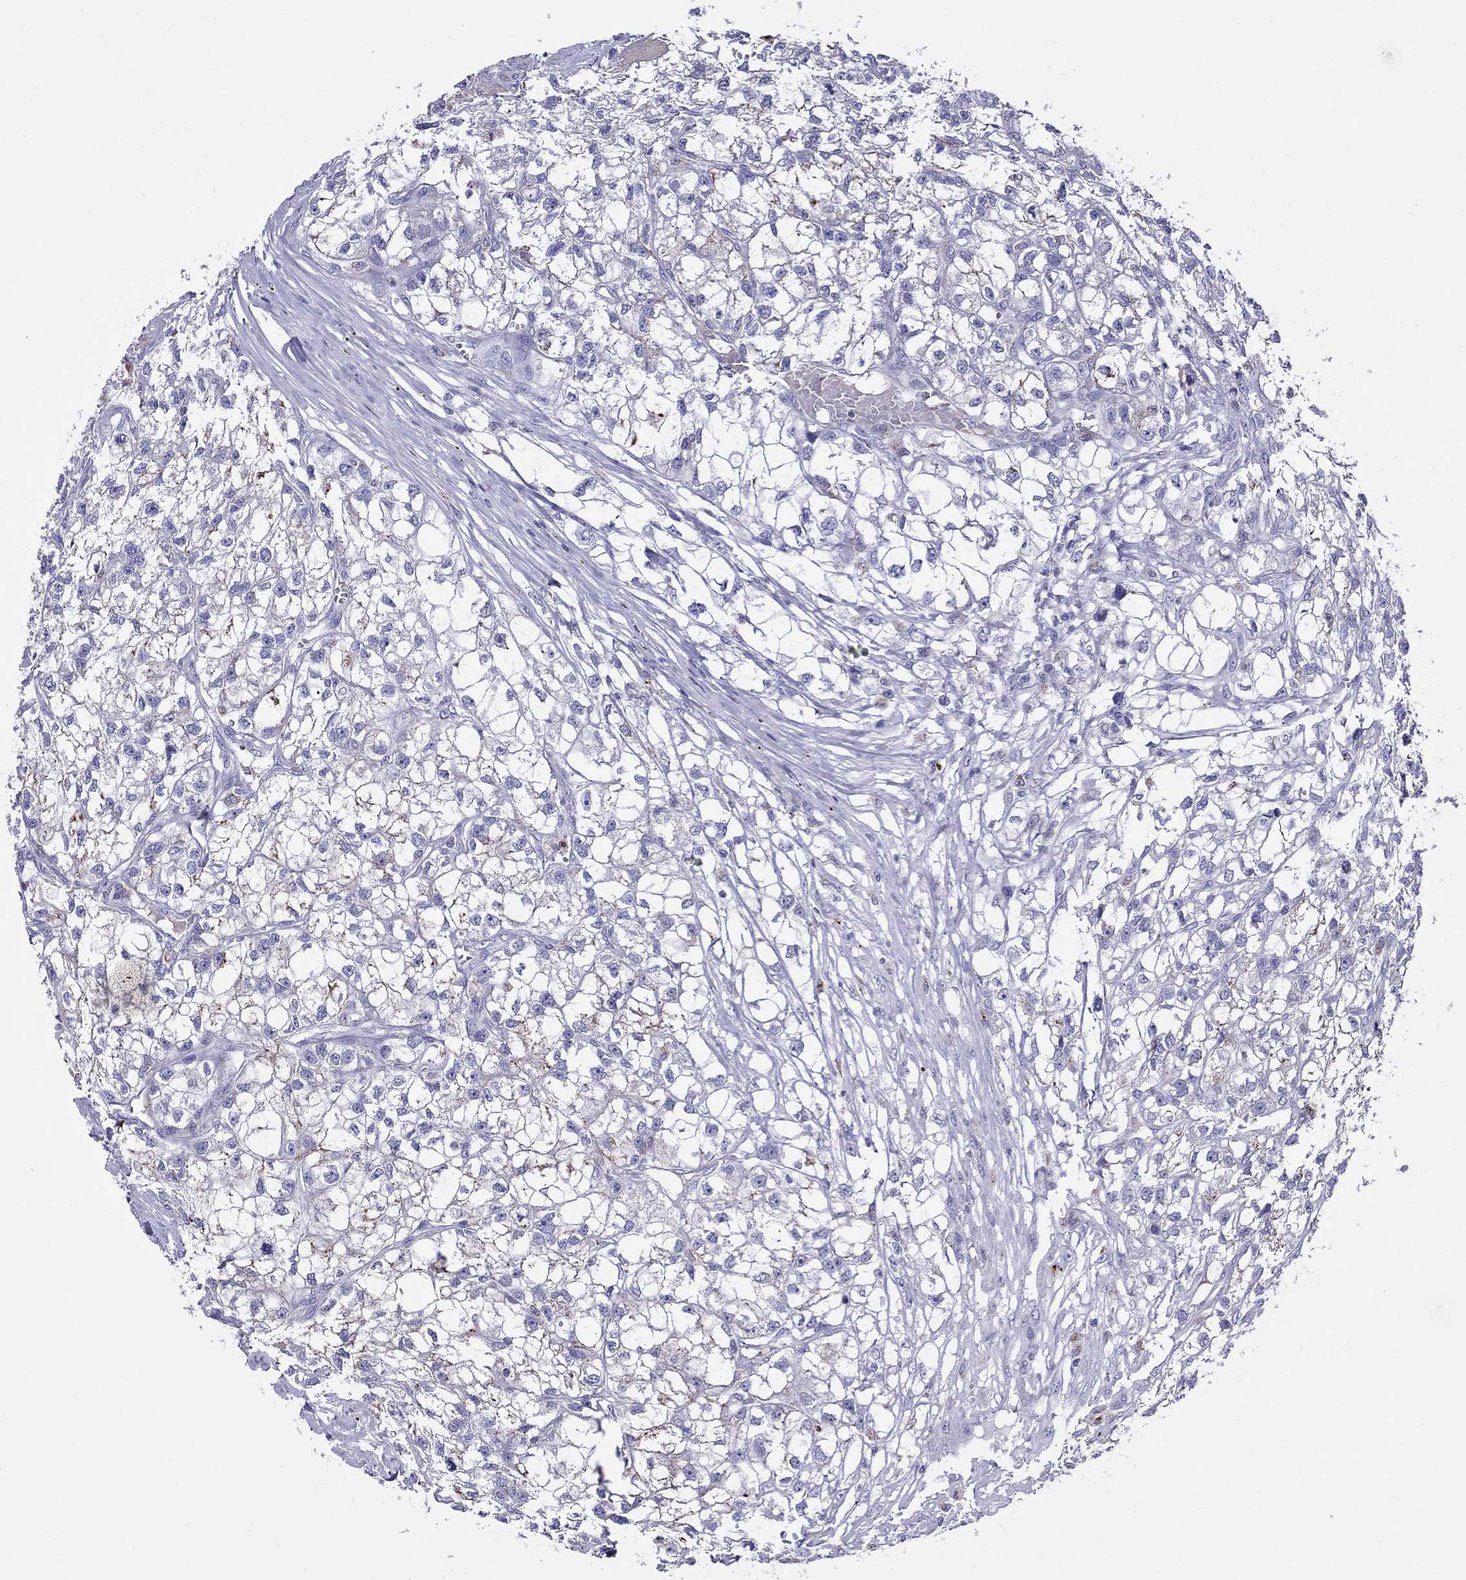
{"staining": {"intensity": "negative", "quantity": "none", "location": "none"}, "tissue": "renal cancer", "cell_type": "Tumor cells", "image_type": "cancer", "snomed": [{"axis": "morphology", "description": "Adenocarcinoma, NOS"}, {"axis": "topography", "description": "Kidney"}], "caption": "Tumor cells are negative for brown protein staining in adenocarcinoma (renal).", "gene": "SCG2", "patient": {"sex": "male", "age": 56}}